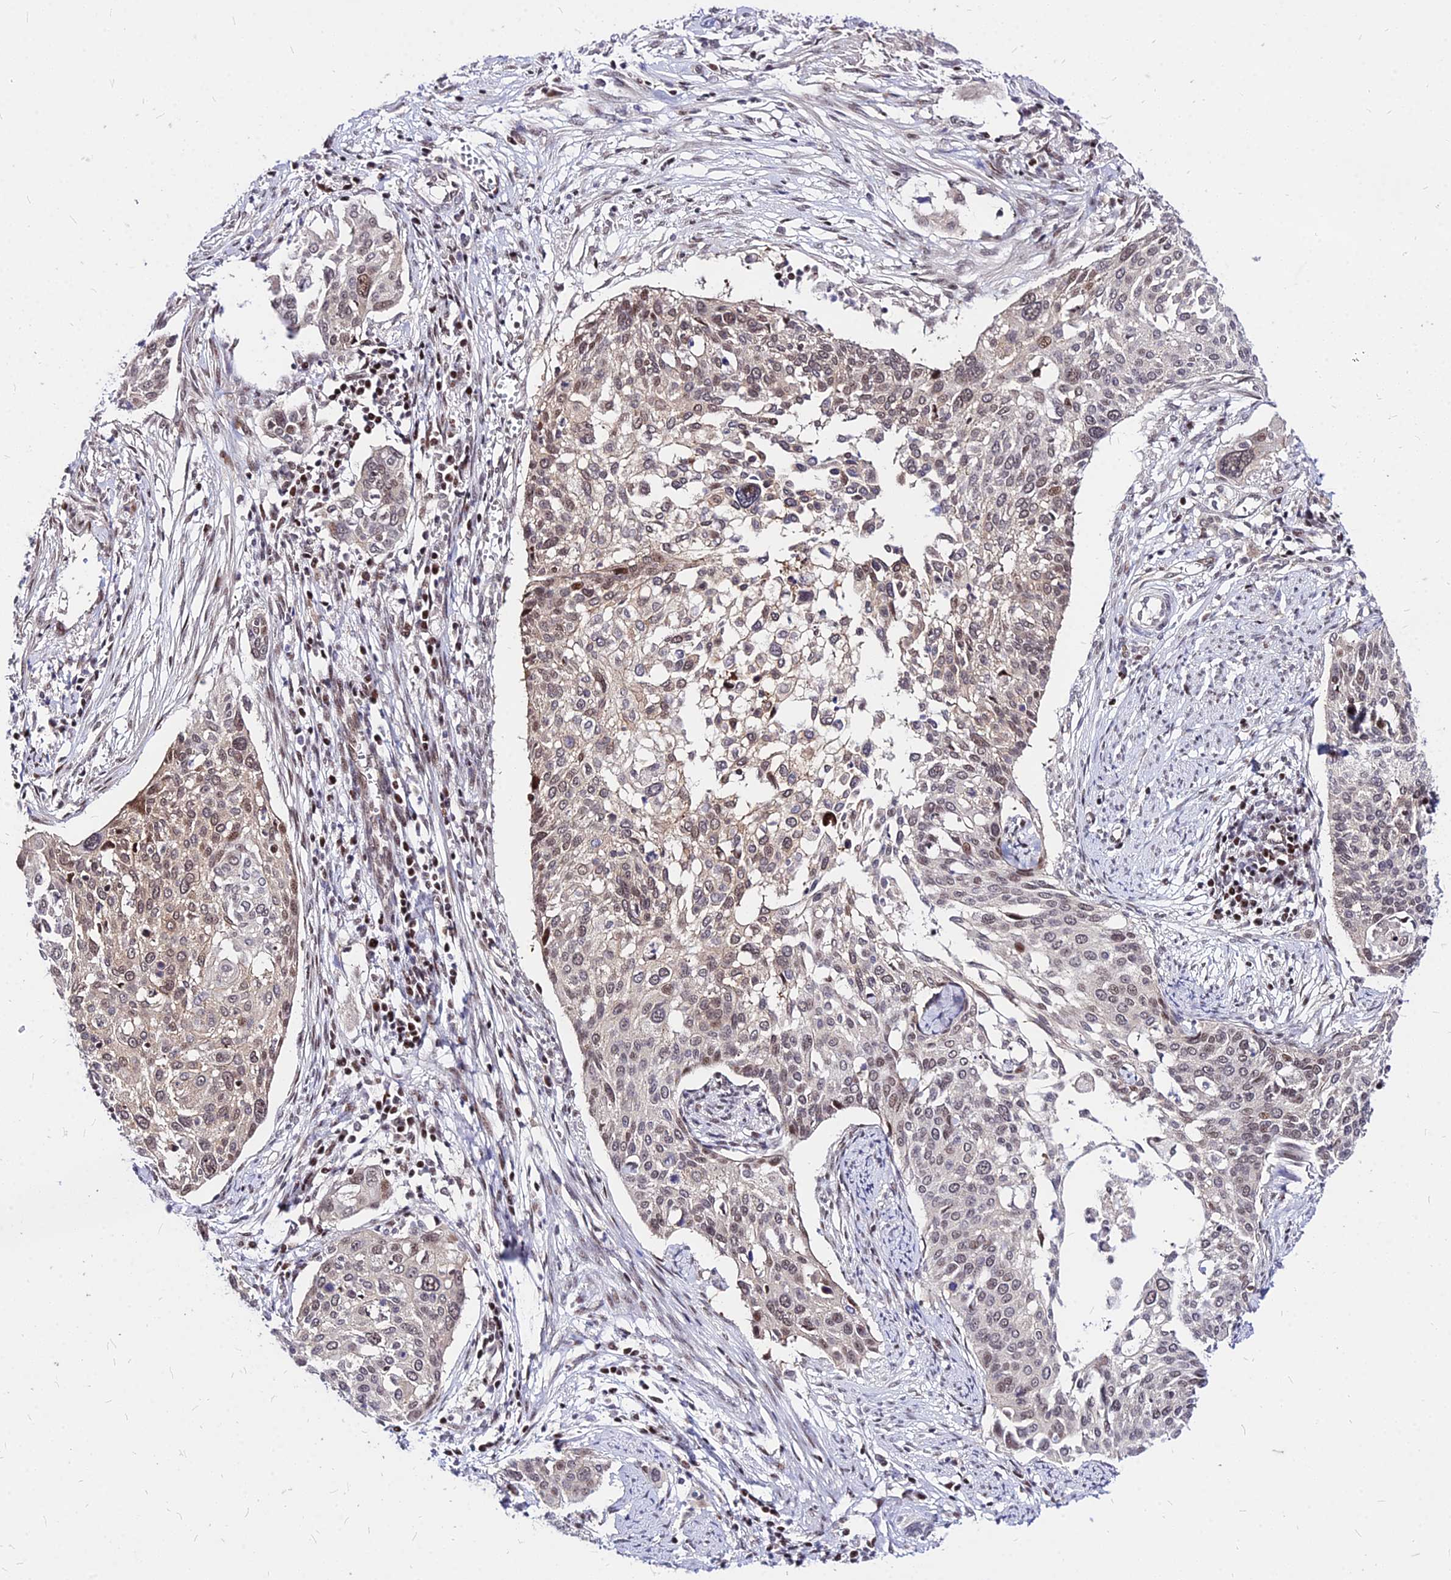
{"staining": {"intensity": "moderate", "quantity": "<25%", "location": "nuclear"}, "tissue": "cervical cancer", "cell_type": "Tumor cells", "image_type": "cancer", "snomed": [{"axis": "morphology", "description": "Squamous cell carcinoma, NOS"}, {"axis": "topography", "description": "Cervix"}], "caption": "This image displays immunohistochemistry (IHC) staining of cervical squamous cell carcinoma, with low moderate nuclear expression in approximately <25% of tumor cells.", "gene": "DDX55", "patient": {"sex": "female", "age": 44}}